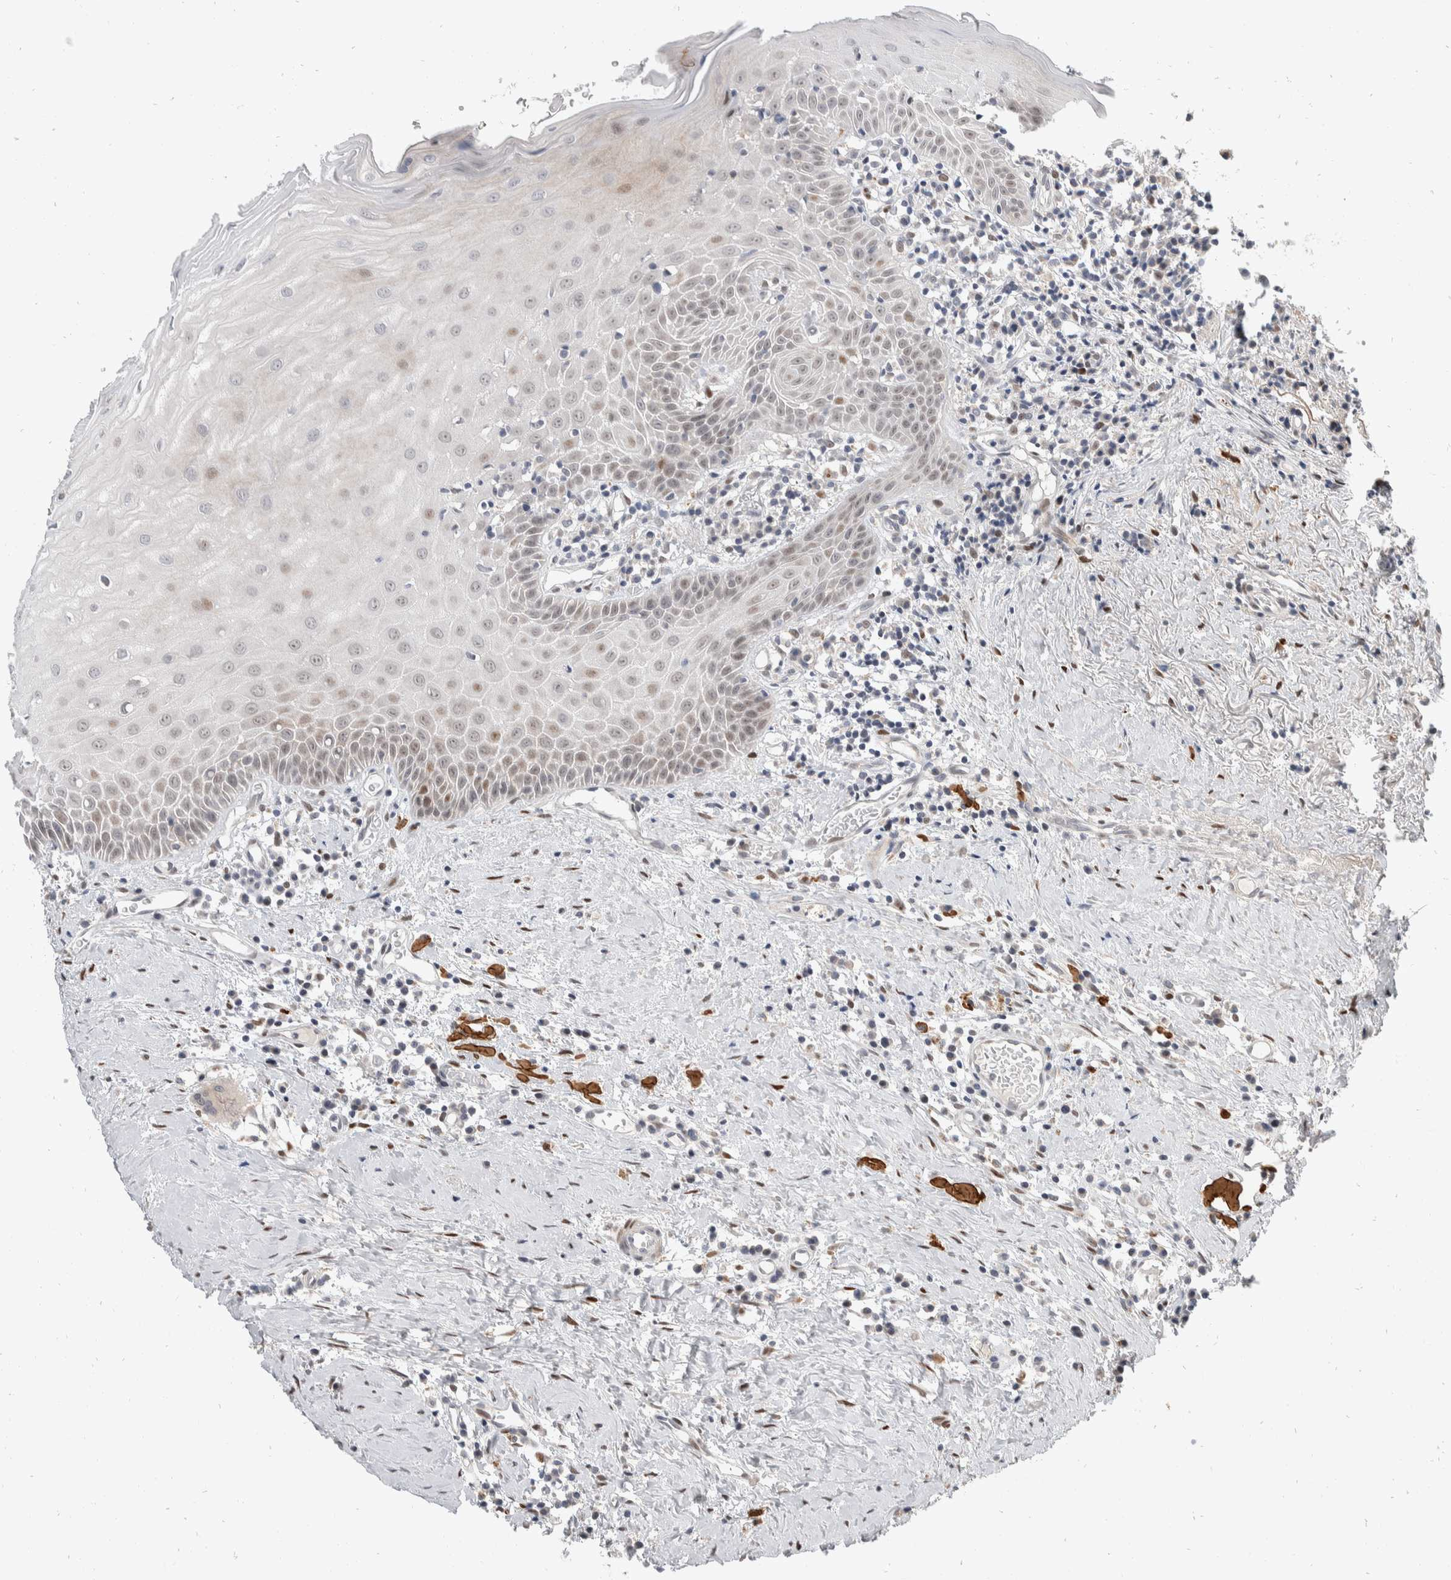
{"staining": {"intensity": "moderate", "quantity": "<25%", "location": "cytoplasmic/membranous,nuclear"}, "tissue": "oral mucosa", "cell_type": "Squamous epithelial cells", "image_type": "normal", "snomed": [{"axis": "morphology", "description": "Normal tissue, NOS"}, {"axis": "topography", "description": "Skeletal muscle"}, {"axis": "topography", "description": "Oral tissue"}, {"axis": "topography", "description": "Peripheral nerve tissue"}], "caption": "Approximately <25% of squamous epithelial cells in unremarkable oral mucosa exhibit moderate cytoplasmic/membranous,nuclear protein expression as visualized by brown immunohistochemical staining.", "gene": "ZNF703", "patient": {"sex": "female", "age": 84}}